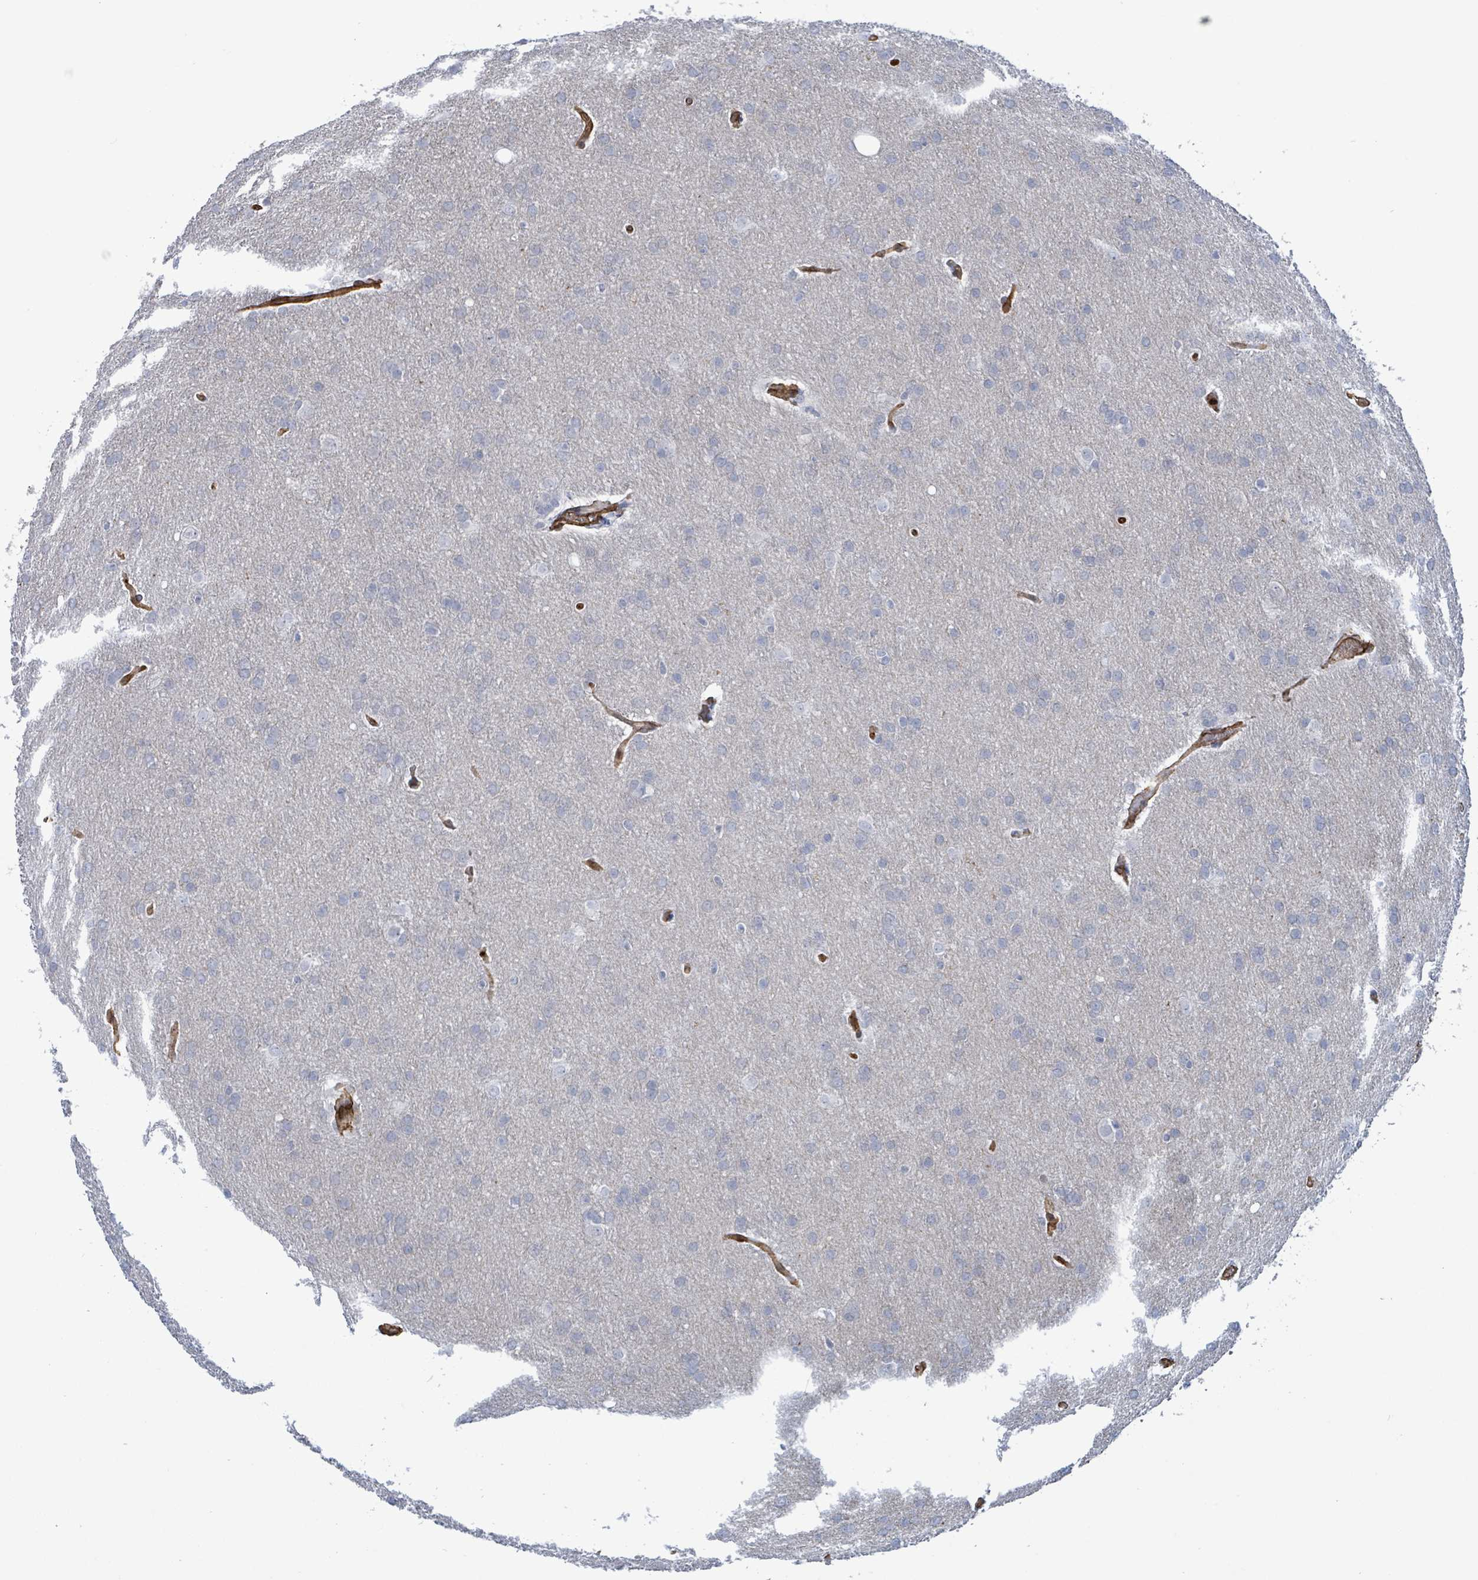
{"staining": {"intensity": "negative", "quantity": "none", "location": "none"}, "tissue": "glioma", "cell_type": "Tumor cells", "image_type": "cancer", "snomed": [{"axis": "morphology", "description": "Glioma, malignant, Low grade"}, {"axis": "topography", "description": "Brain"}], "caption": "Glioma stained for a protein using immunohistochemistry reveals no expression tumor cells.", "gene": "PRKRIP1", "patient": {"sex": "female", "age": 32}}